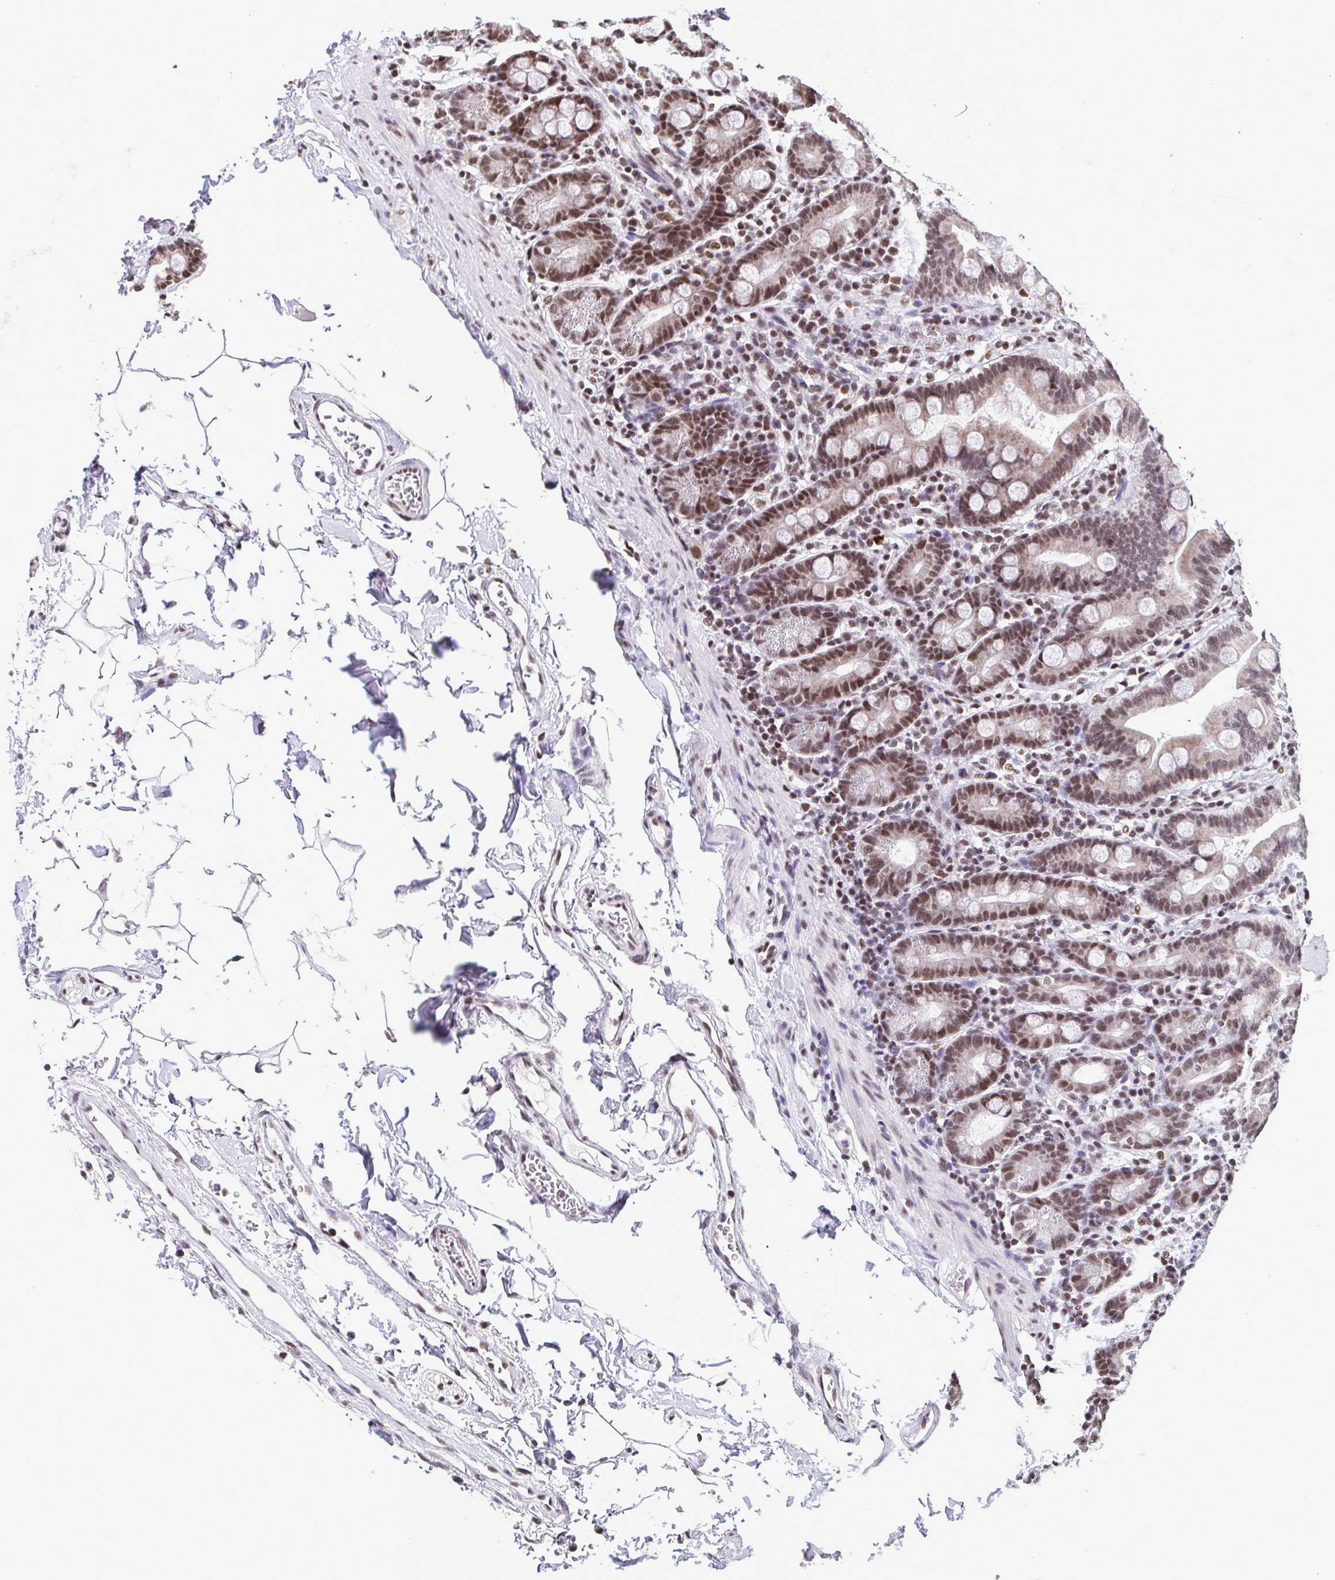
{"staining": {"intensity": "moderate", "quantity": ">75%", "location": "nuclear"}, "tissue": "duodenum", "cell_type": "Glandular cells", "image_type": "normal", "snomed": [{"axis": "morphology", "description": "Normal tissue, NOS"}, {"axis": "topography", "description": "Pancreas"}, {"axis": "topography", "description": "Duodenum"}], "caption": "Approximately >75% of glandular cells in unremarkable duodenum display moderate nuclear protein expression as visualized by brown immunohistochemical staining.", "gene": "TIMM21", "patient": {"sex": "male", "age": 59}}